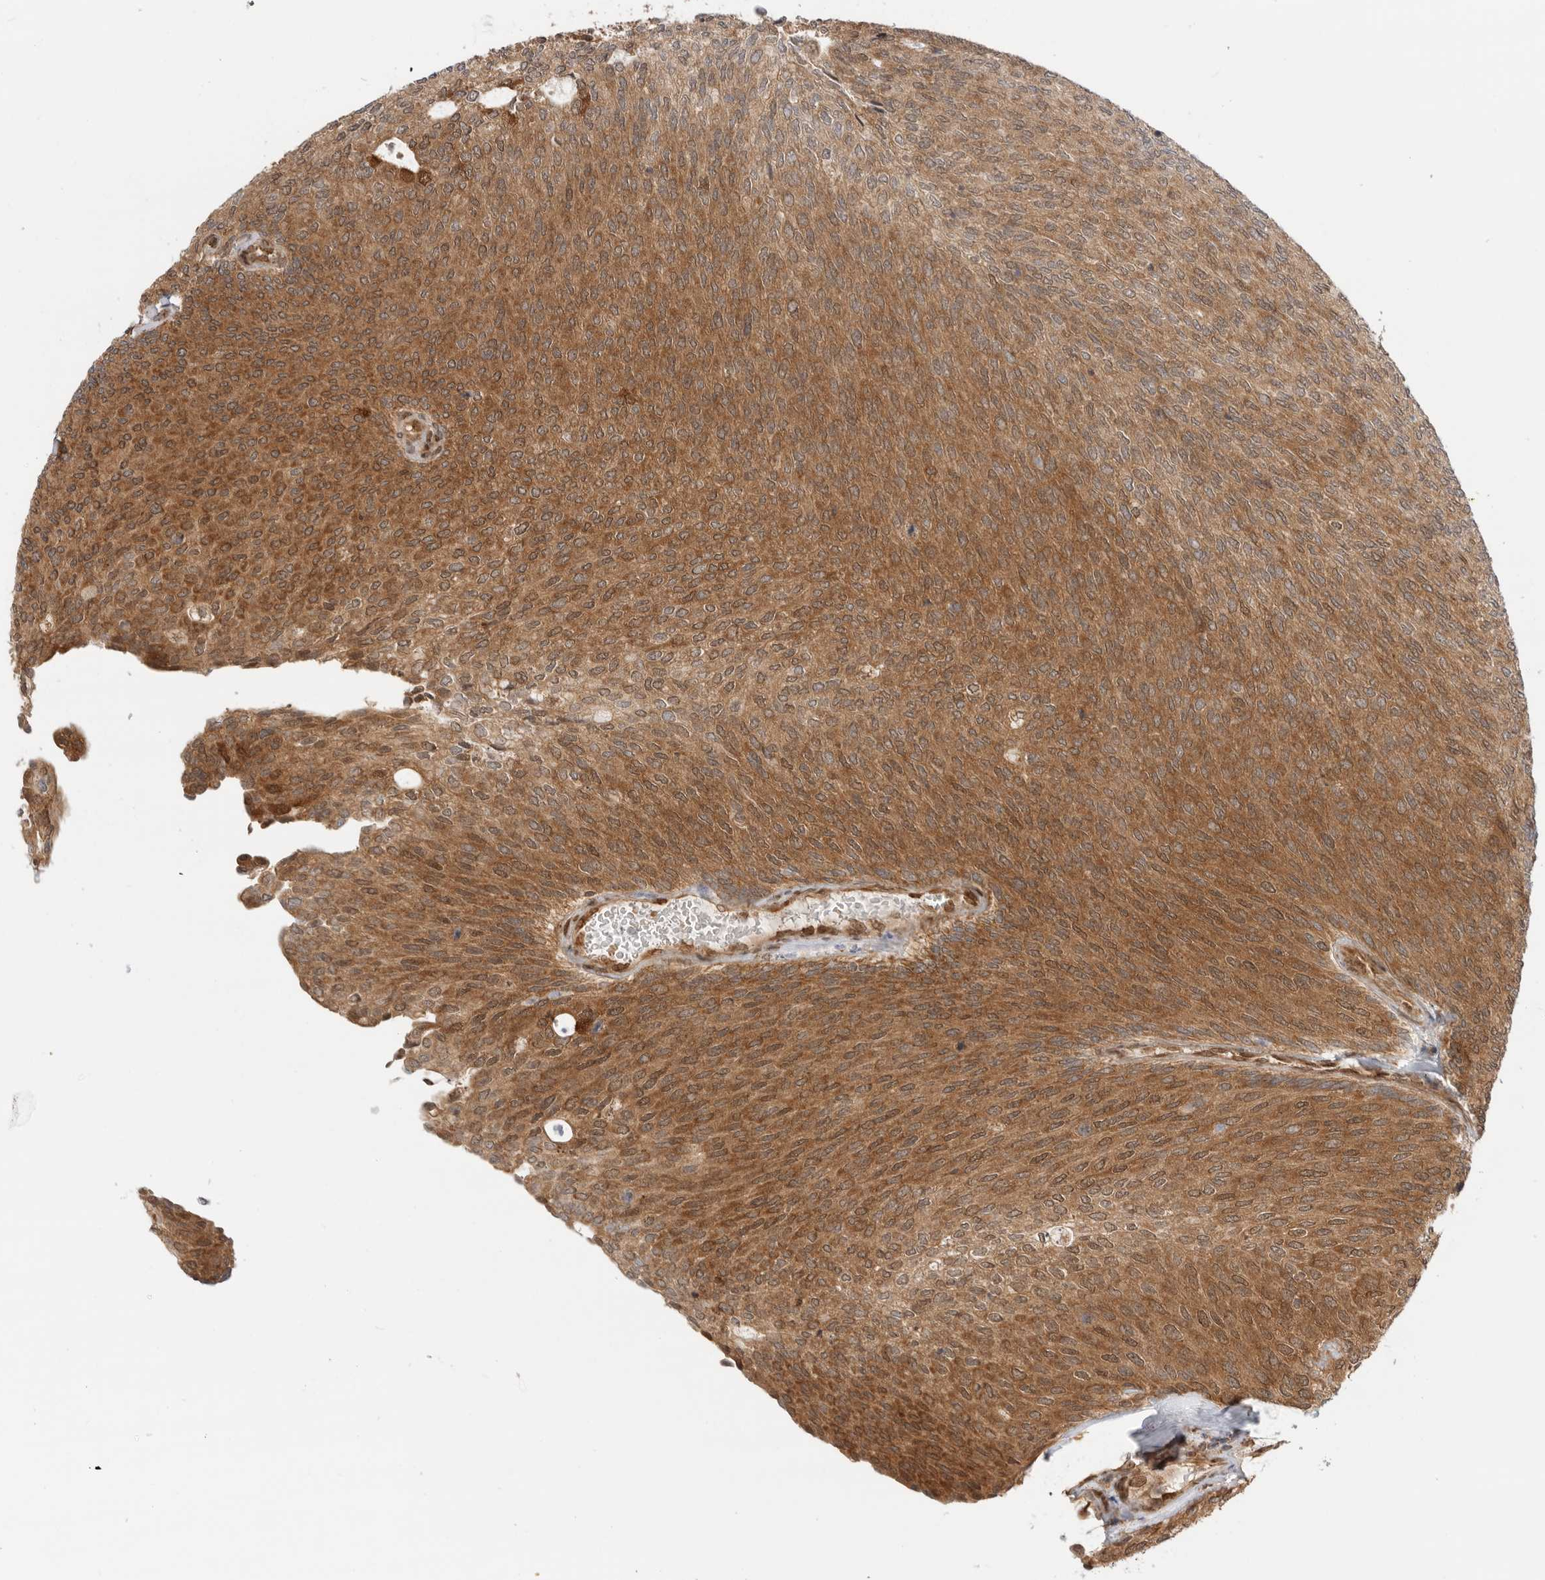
{"staining": {"intensity": "moderate", "quantity": ">75%", "location": "cytoplasmic/membranous"}, "tissue": "urothelial cancer", "cell_type": "Tumor cells", "image_type": "cancer", "snomed": [{"axis": "morphology", "description": "Urothelial carcinoma, Low grade"}, {"axis": "topography", "description": "Urinary bladder"}], "caption": "DAB (3,3'-diaminobenzidine) immunohistochemical staining of urothelial cancer displays moderate cytoplasmic/membranous protein positivity in about >75% of tumor cells.", "gene": "DCAF8", "patient": {"sex": "female", "age": 79}}